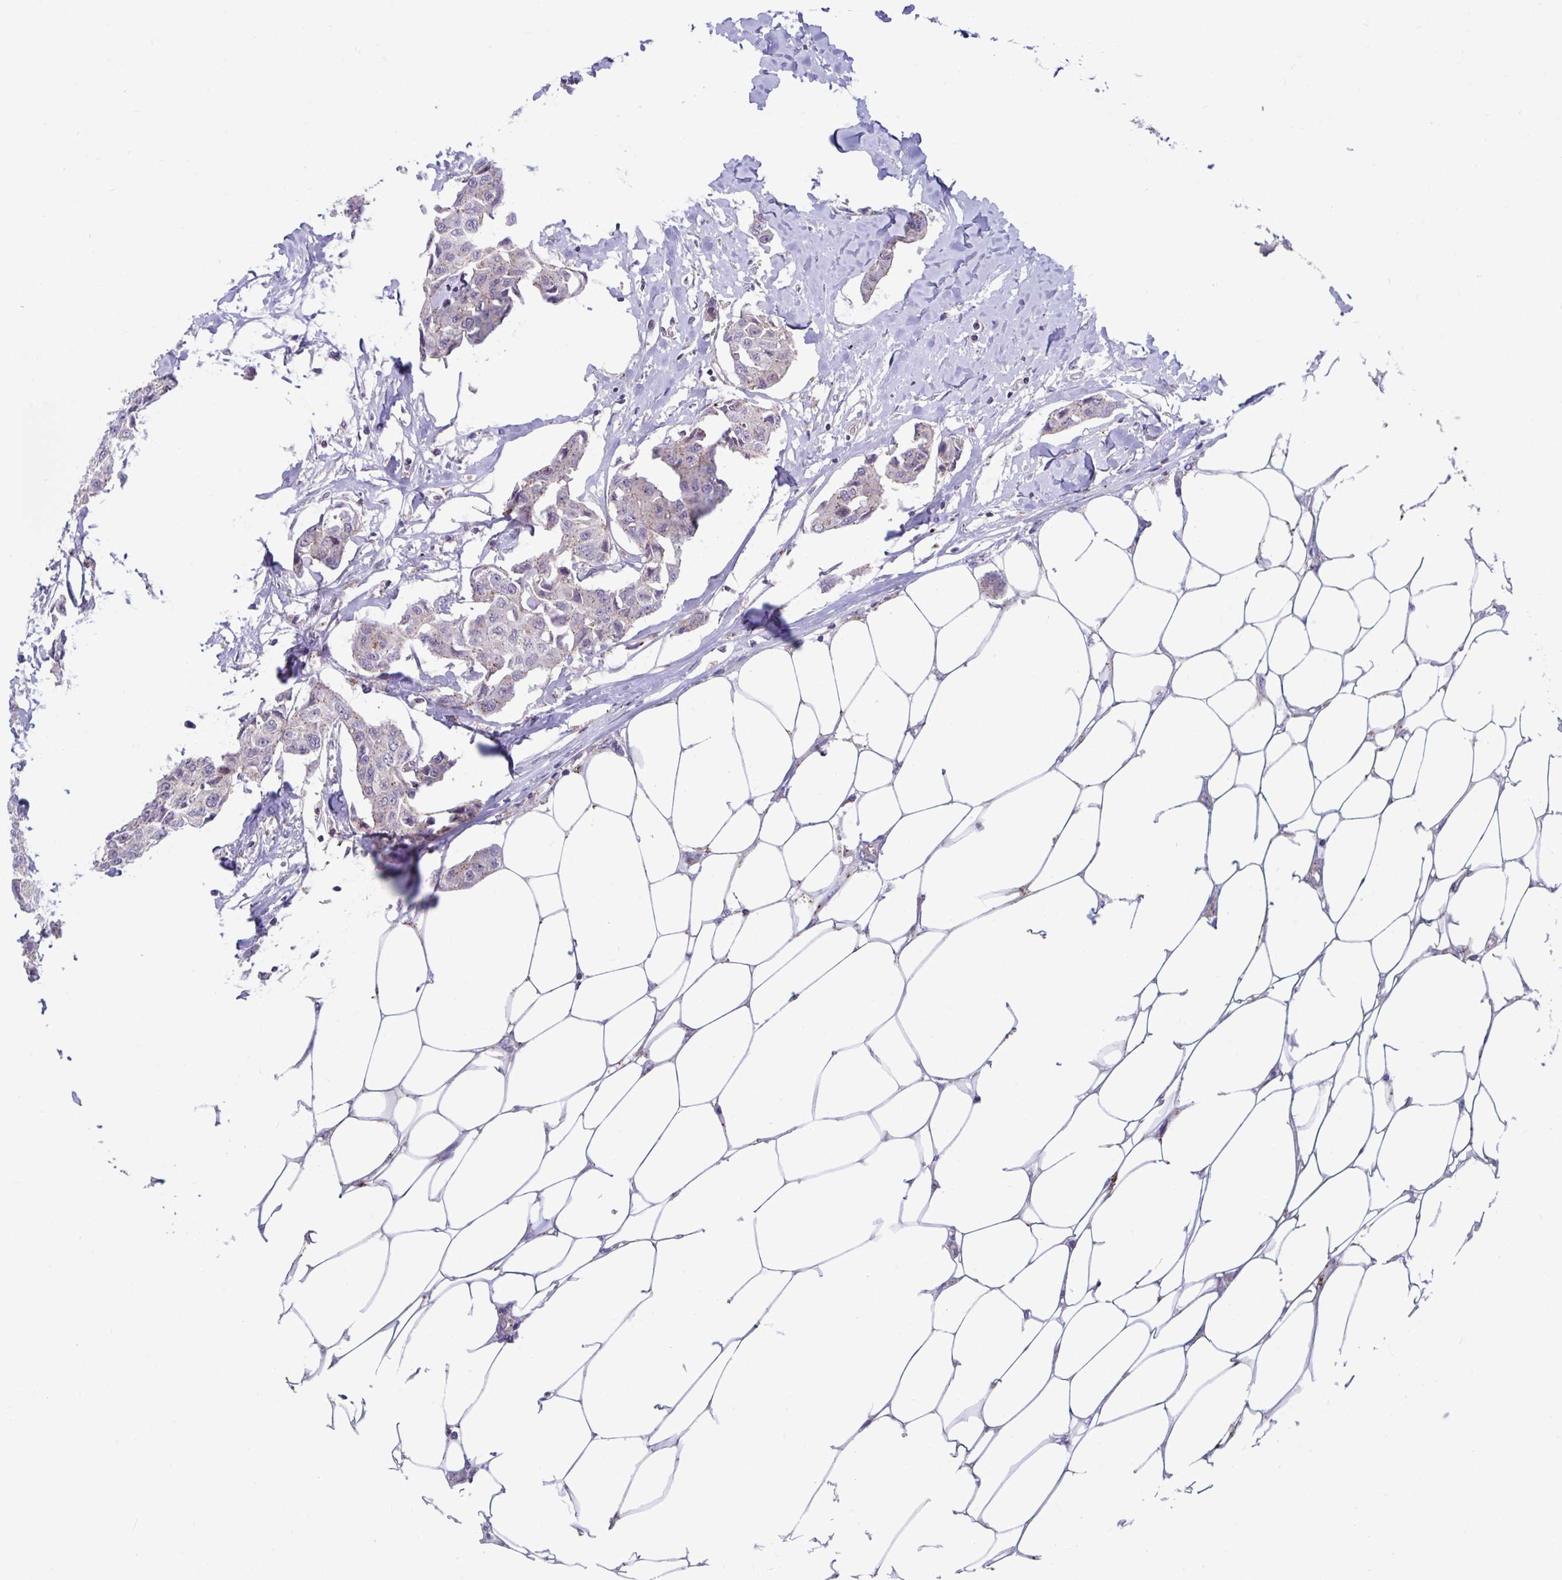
{"staining": {"intensity": "weak", "quantity": "25%-75%", "location": "cytoplasmic/membranous"}, "tissue": "breast cancer", "cell_type": "Tumor cells", "image_type": "cancer", "snomed": [{"axis": "morphology", "description": "Duct carcinoma"}, {"axis": "topography", "description": "Breast"}, {"axis": "topography", "description": "Lymph node"}], "caption": "Protein expression analysis of invasive ductal carcinoma (breast) shows weak cytoplasmic/membranous staining in about 25%-75% of tumor cells.", "gene": "IST1", "patient": {"sex": "female", "age": 80}}